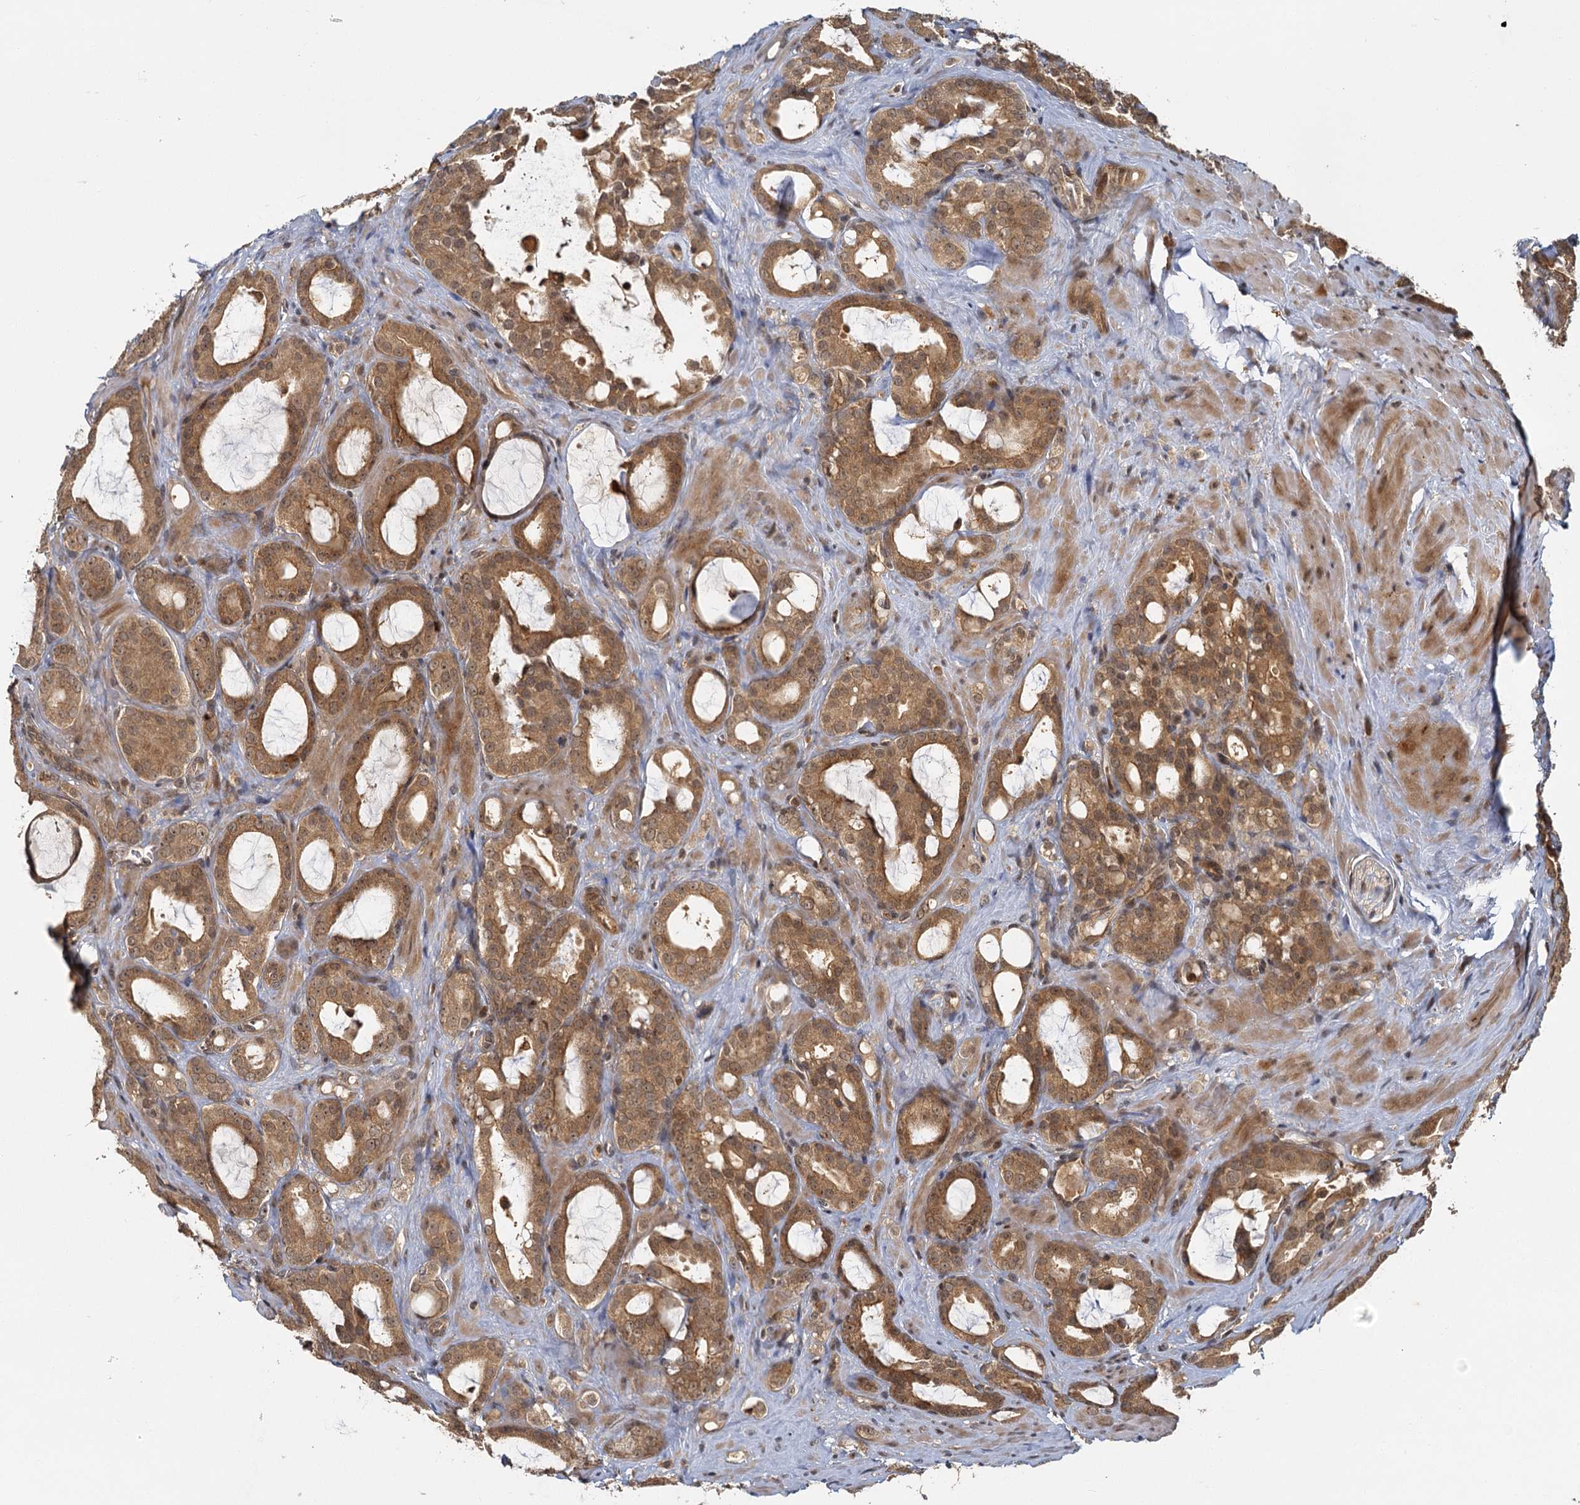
{"staining": {"intensity": "moderate", "quantity": ">75%", "location": "cytoplasmic/membranous,nuclear"}, "tissue": "prostate cancer", "cell_type": "Tumor cells", "image_type": "cancer", "snomed": [{"axis": "morphology", "description": "Adenocarcinoma, High grade"}, {"axis": "topography", "description": "Prostate"}], "caption": "A high-resolution image shows immunohistochemistry (IHC) staining of prostate adenocarcinoma (high-grade), which exhibits moderate cytoplasmic/membranous and nuclear expression in approximately >75% of tumor cells.", "gene": "ZNF549", "patient": {"sex": "male", "age": 72}}